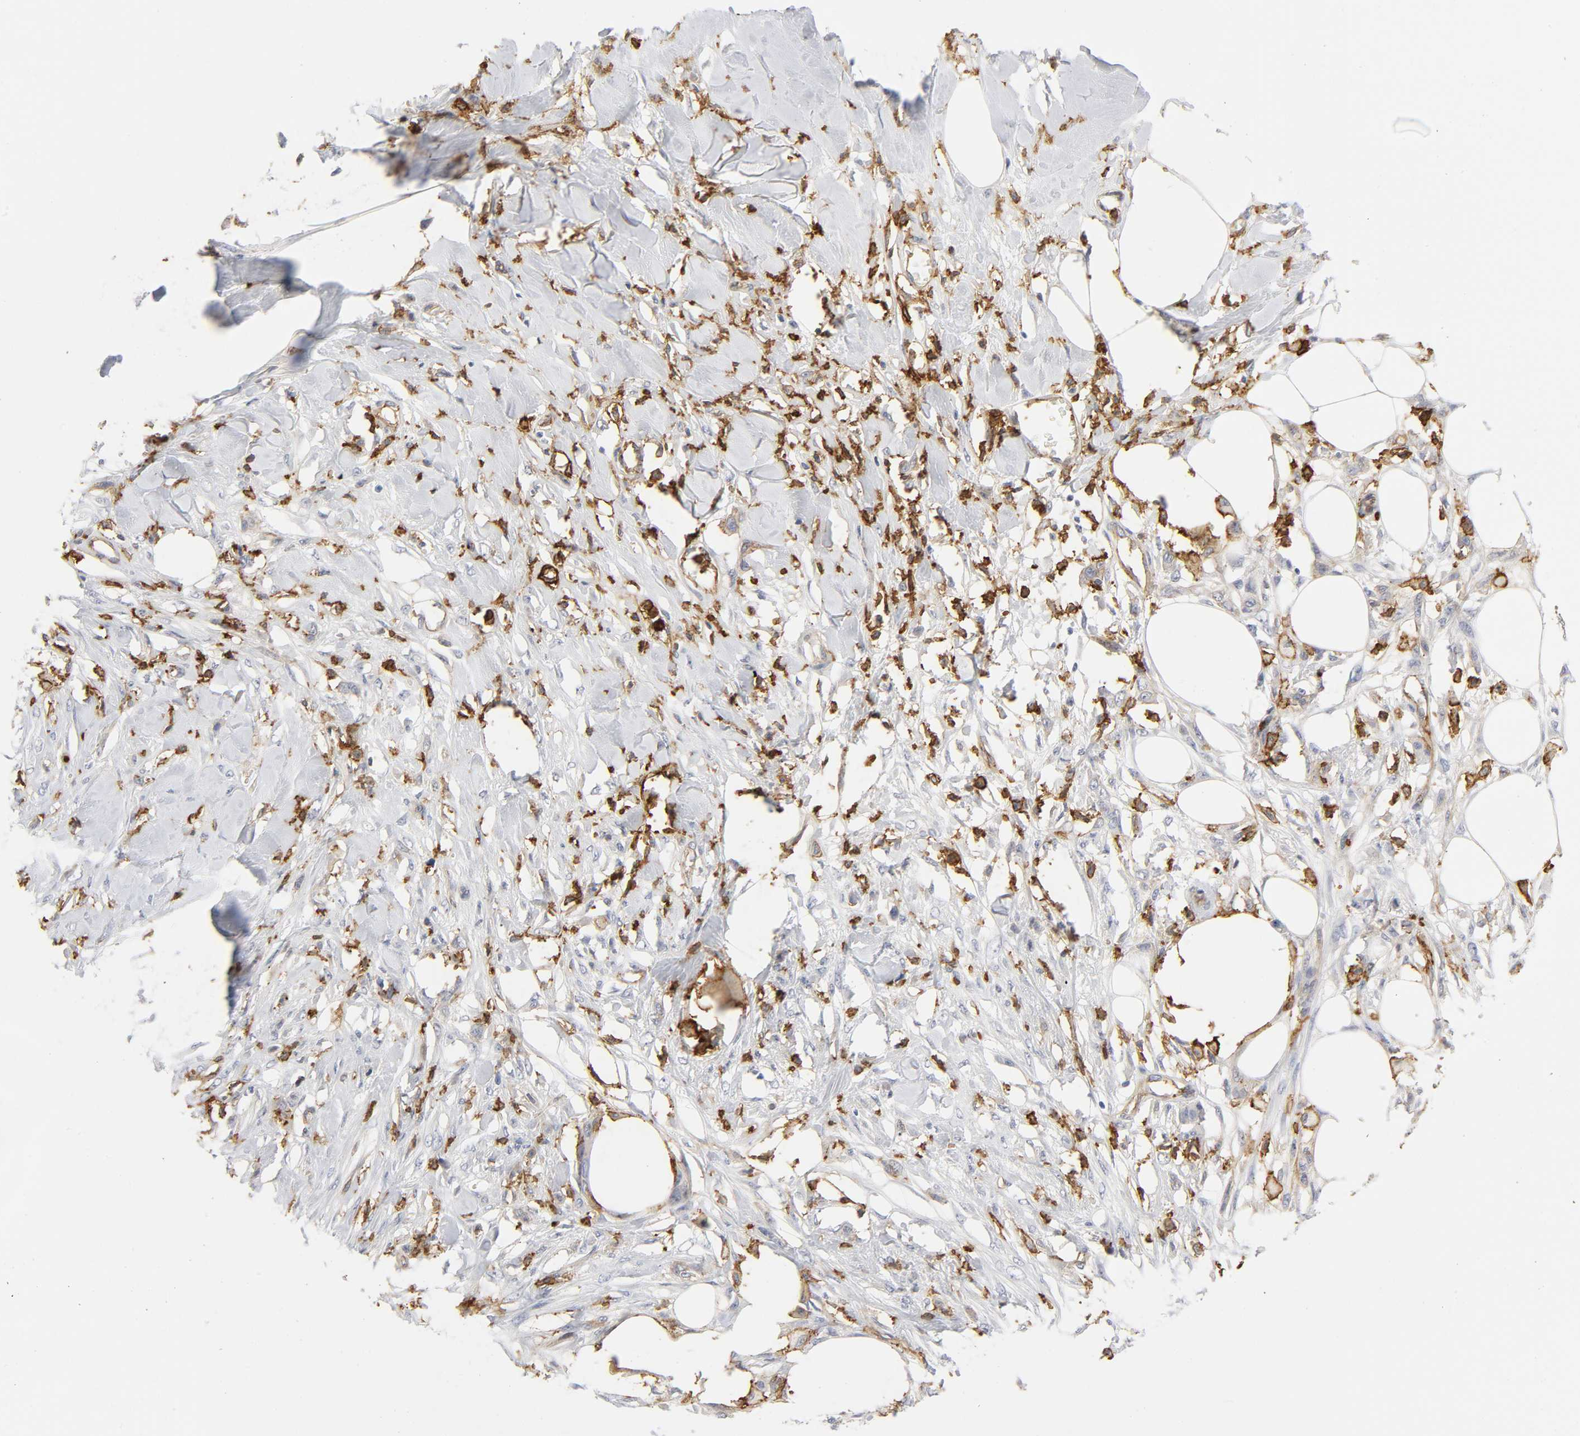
{"staining": {"intensity": "negative", "quantity": "none", "location": "none"}, "tissue": "skin cancer", "cell_type": "Tumor cells", "image_type": "cancer", "snomed": [{"axis": "morphology", "description": "Normal tissue, NOS"}, {"axis": "morphology", "description": "Squamous cell carcinoma, NOS"}, {"axis": "topography", "description": "Skin"}], "caption": "Protein analysis of skin cancer reveals no significant expression in tumor cells.", "gene": "LYN", "patient": {"sex": "female", "age": 59}}